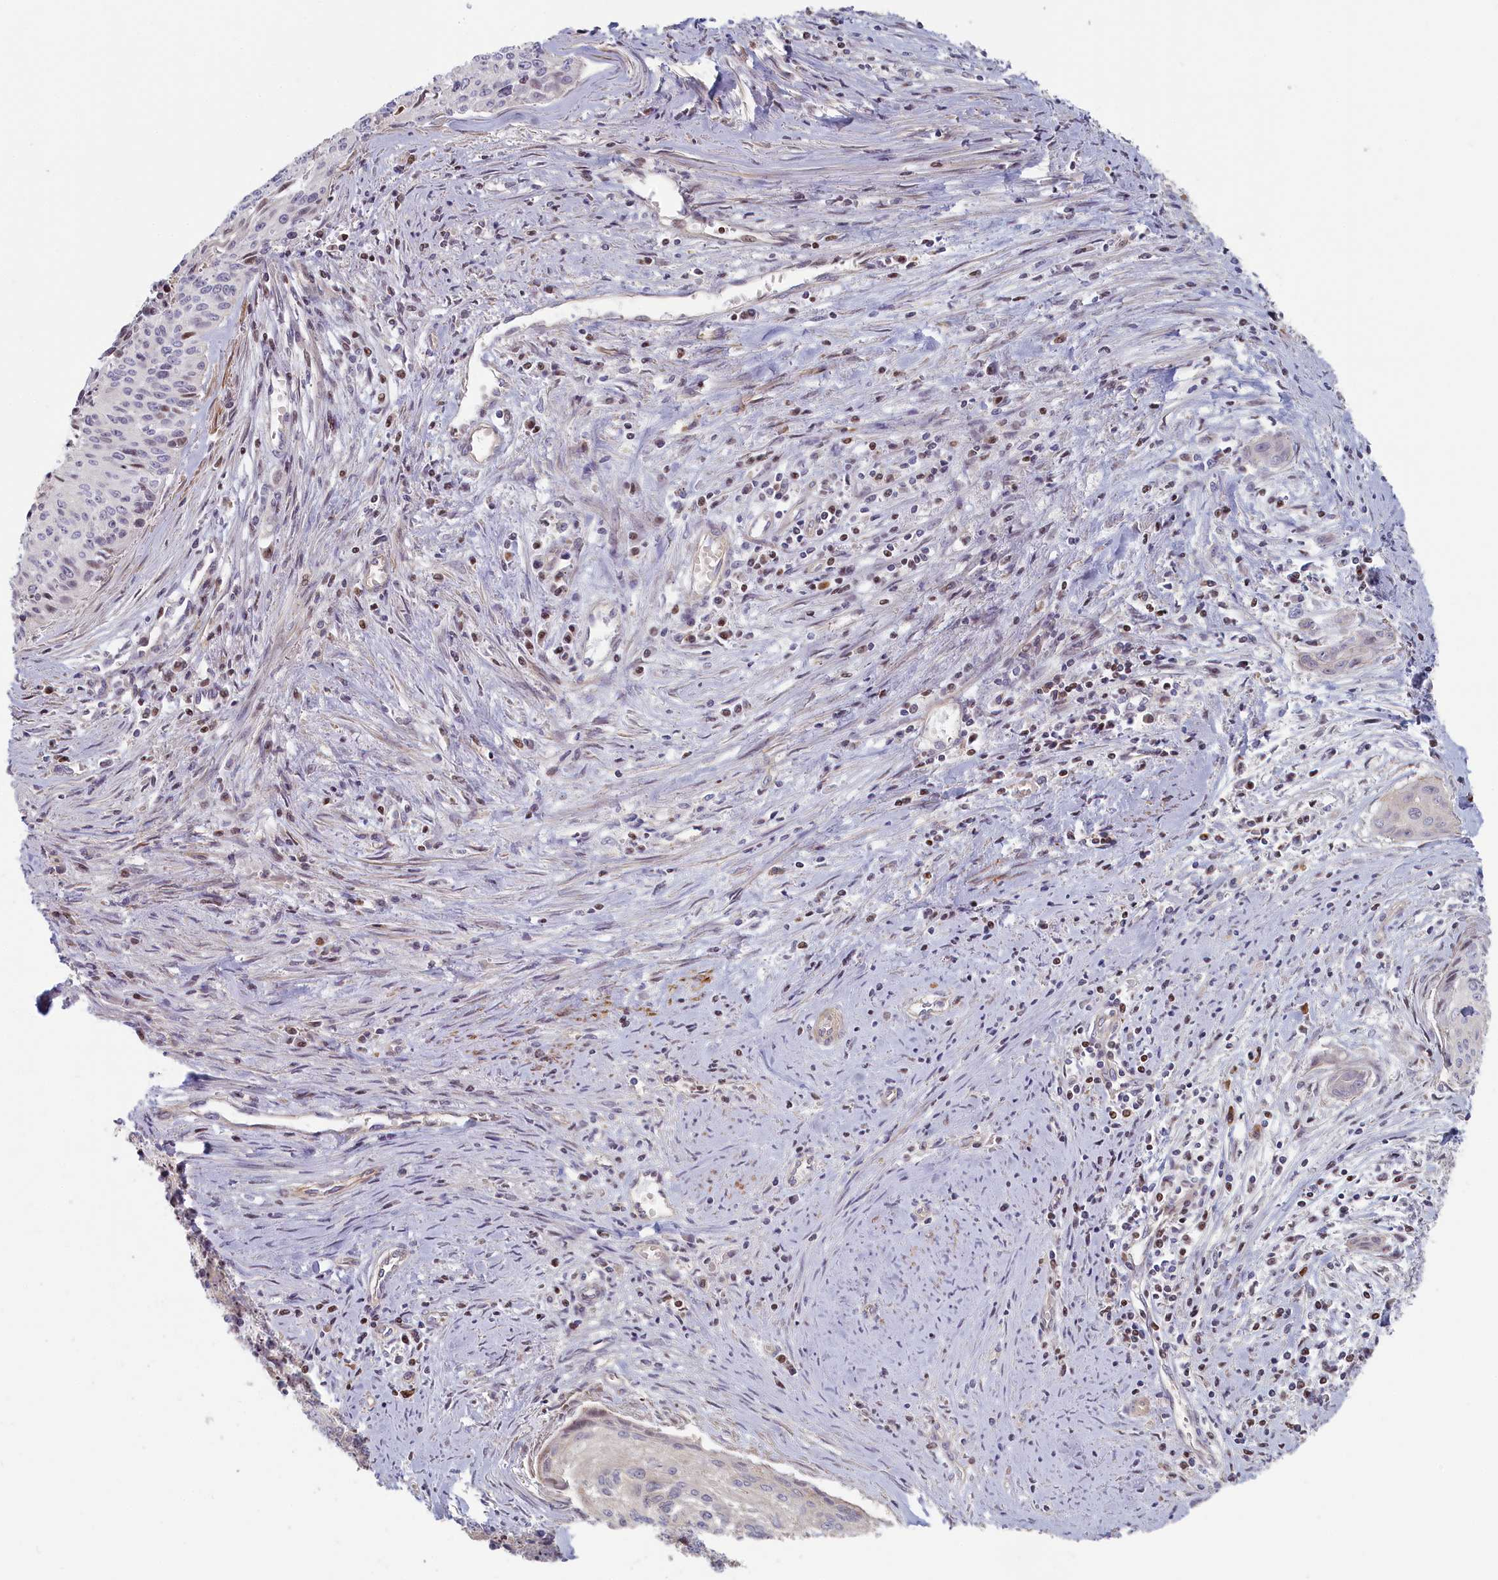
{"staining": {"intensity": "negative", "quantity": "none", "location": "none"}, "tissue": "cervical cancer", "cell_type": "Tumor cells", "image_type": "cancer", "snomed": [{"axis": "morphology", "description": "Squamous cell carcinoma, NOS"}, {"axis": "topography", "description": "Cervix"}], "caption": "IHC of cervical cancer exhibits no positivity in tumor cells.", "gene": "INTS4", "patient": {"sex": "female", "age": 55}}